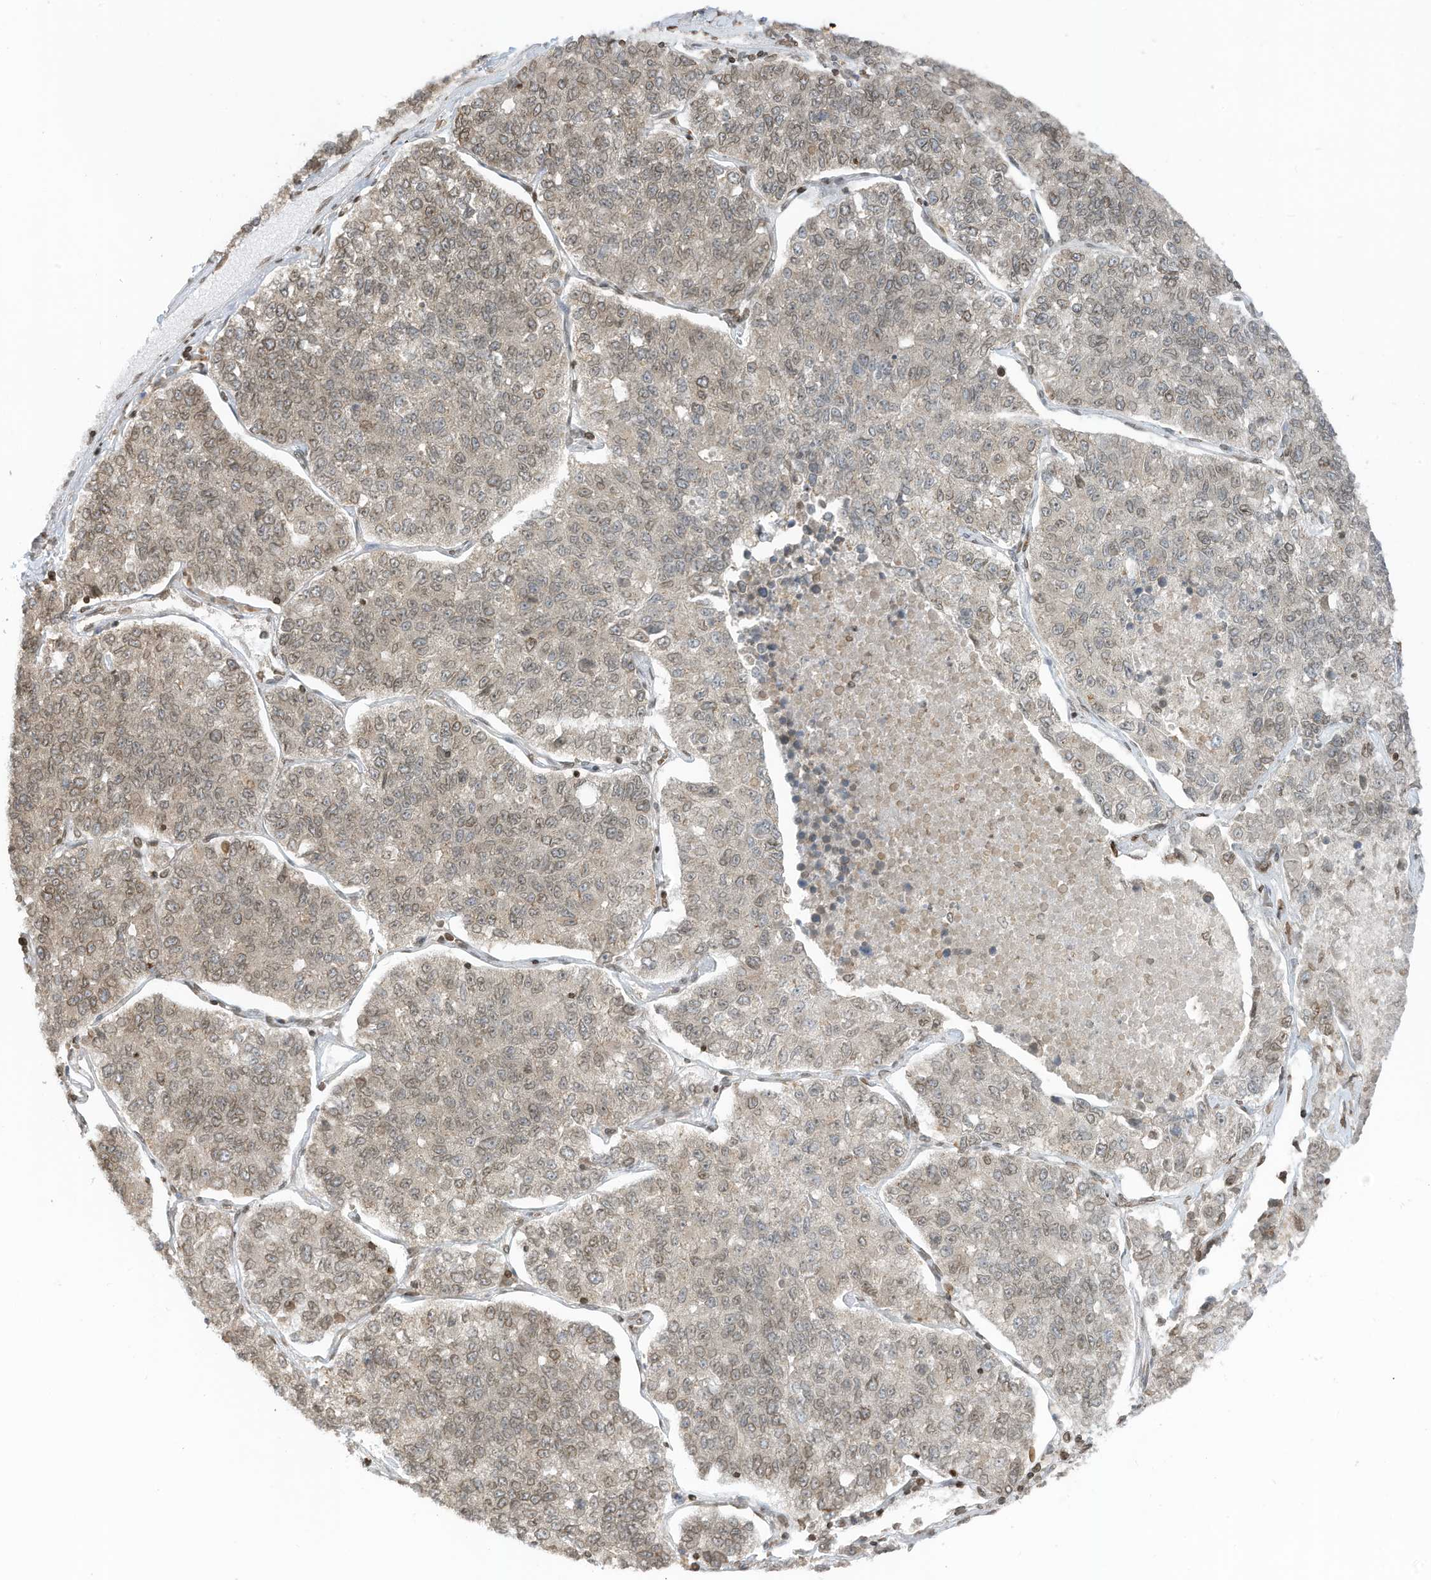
{"staining": {"intensity": "weak", "quantity": "25%-75%", "location": "cytoplasmic/membranous,nuclear"}, "tissue": "lung cancer", "cell_type": "Tumor cells", "image_type": "cancer", "snomed": [{"axis": "morphology", "description": "Adenocarcinoma, NOS"}, {"axis": "topography", "description": "Lung"}], "caption": "Immunohistochemistry image of neoplastic tissue: lung cancer (adenocarcinoma) stained using IHC exhibits low levels of weak protein expression localized specifically in the cytoplasmic/membranous and nuclear of tumor cells, appearing as a cytoplasmic/membranous and nuclear brown color.", "gene": "RABL3", "patient": {"sex": "male", "age": 49}}